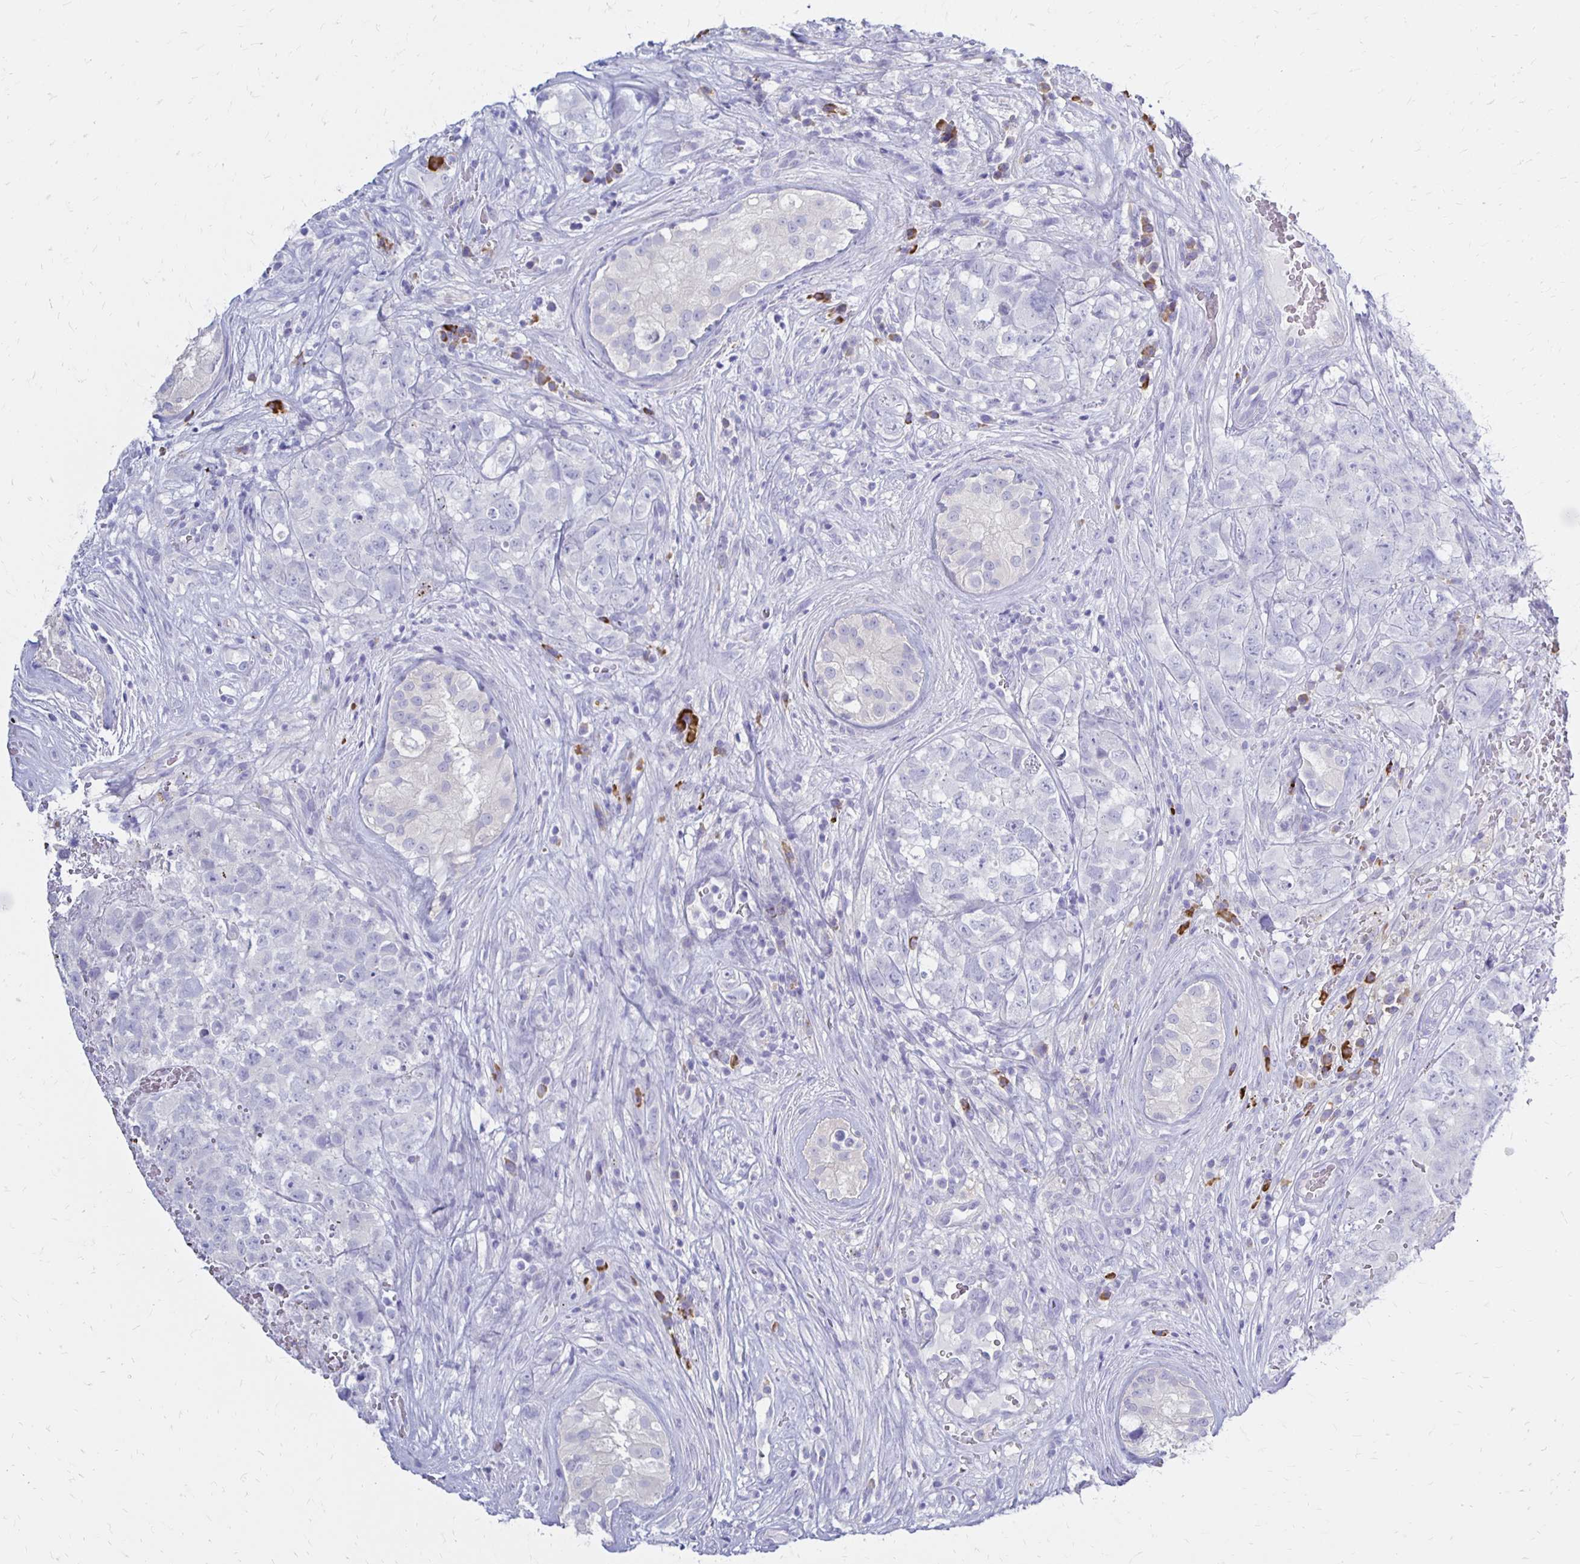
{"staining": {"intensity": "negative", "quantity": "none", "location": "none"}, "tissue": "testis cancer", "cell_type": "Tumor cells", "image_type": "cancer", "snomed": [{"axis": "morphology", "description": "Carcinoma, Embryonal, NOS"}, {"axis": "topography", "description": "Testis"}], "caption": "The image displays no significant staining in tumor cells of testis cancer.", "gene": "FNTB", "patient": {"sex": "male", "age": 18}}